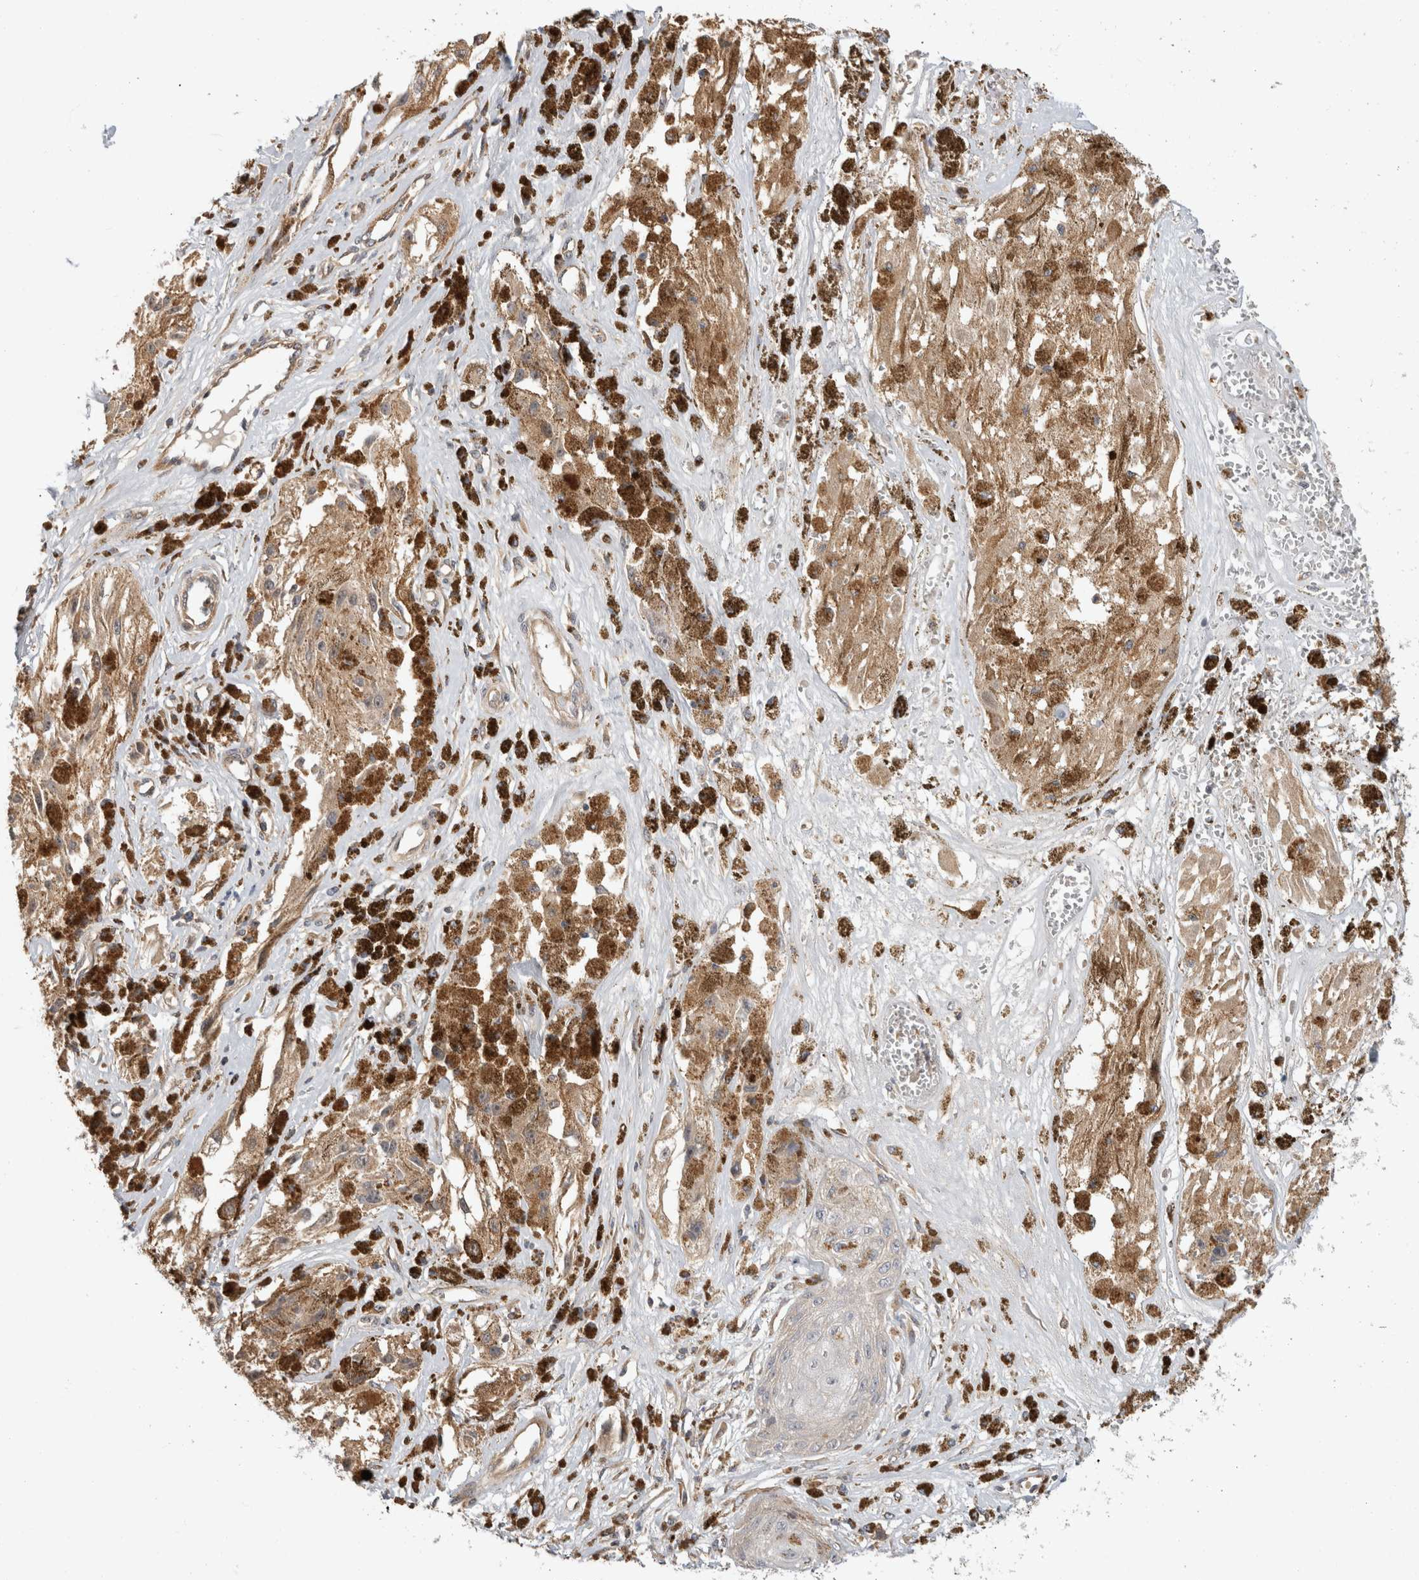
{"staining": {"intensity": "moderate", "quantity": "25%-75%", "location": "cytoplasmic/membranous"}, "tissue": "melanoma", "cell_type": "Tumor cells", "image_type": "cancer", "snomed": [{"axis": "morphology", "description": "Malignant melanoma, NOS"}, {"axis": "topography", "description": "Skin"}], "caption": "This is an image of IHC staining of melanoma, which shows moderate staining in the cytoplasmic/membranous of tumor cells.", "gene": "PGM1", "patient": {"sex": "male", "age": 88}}